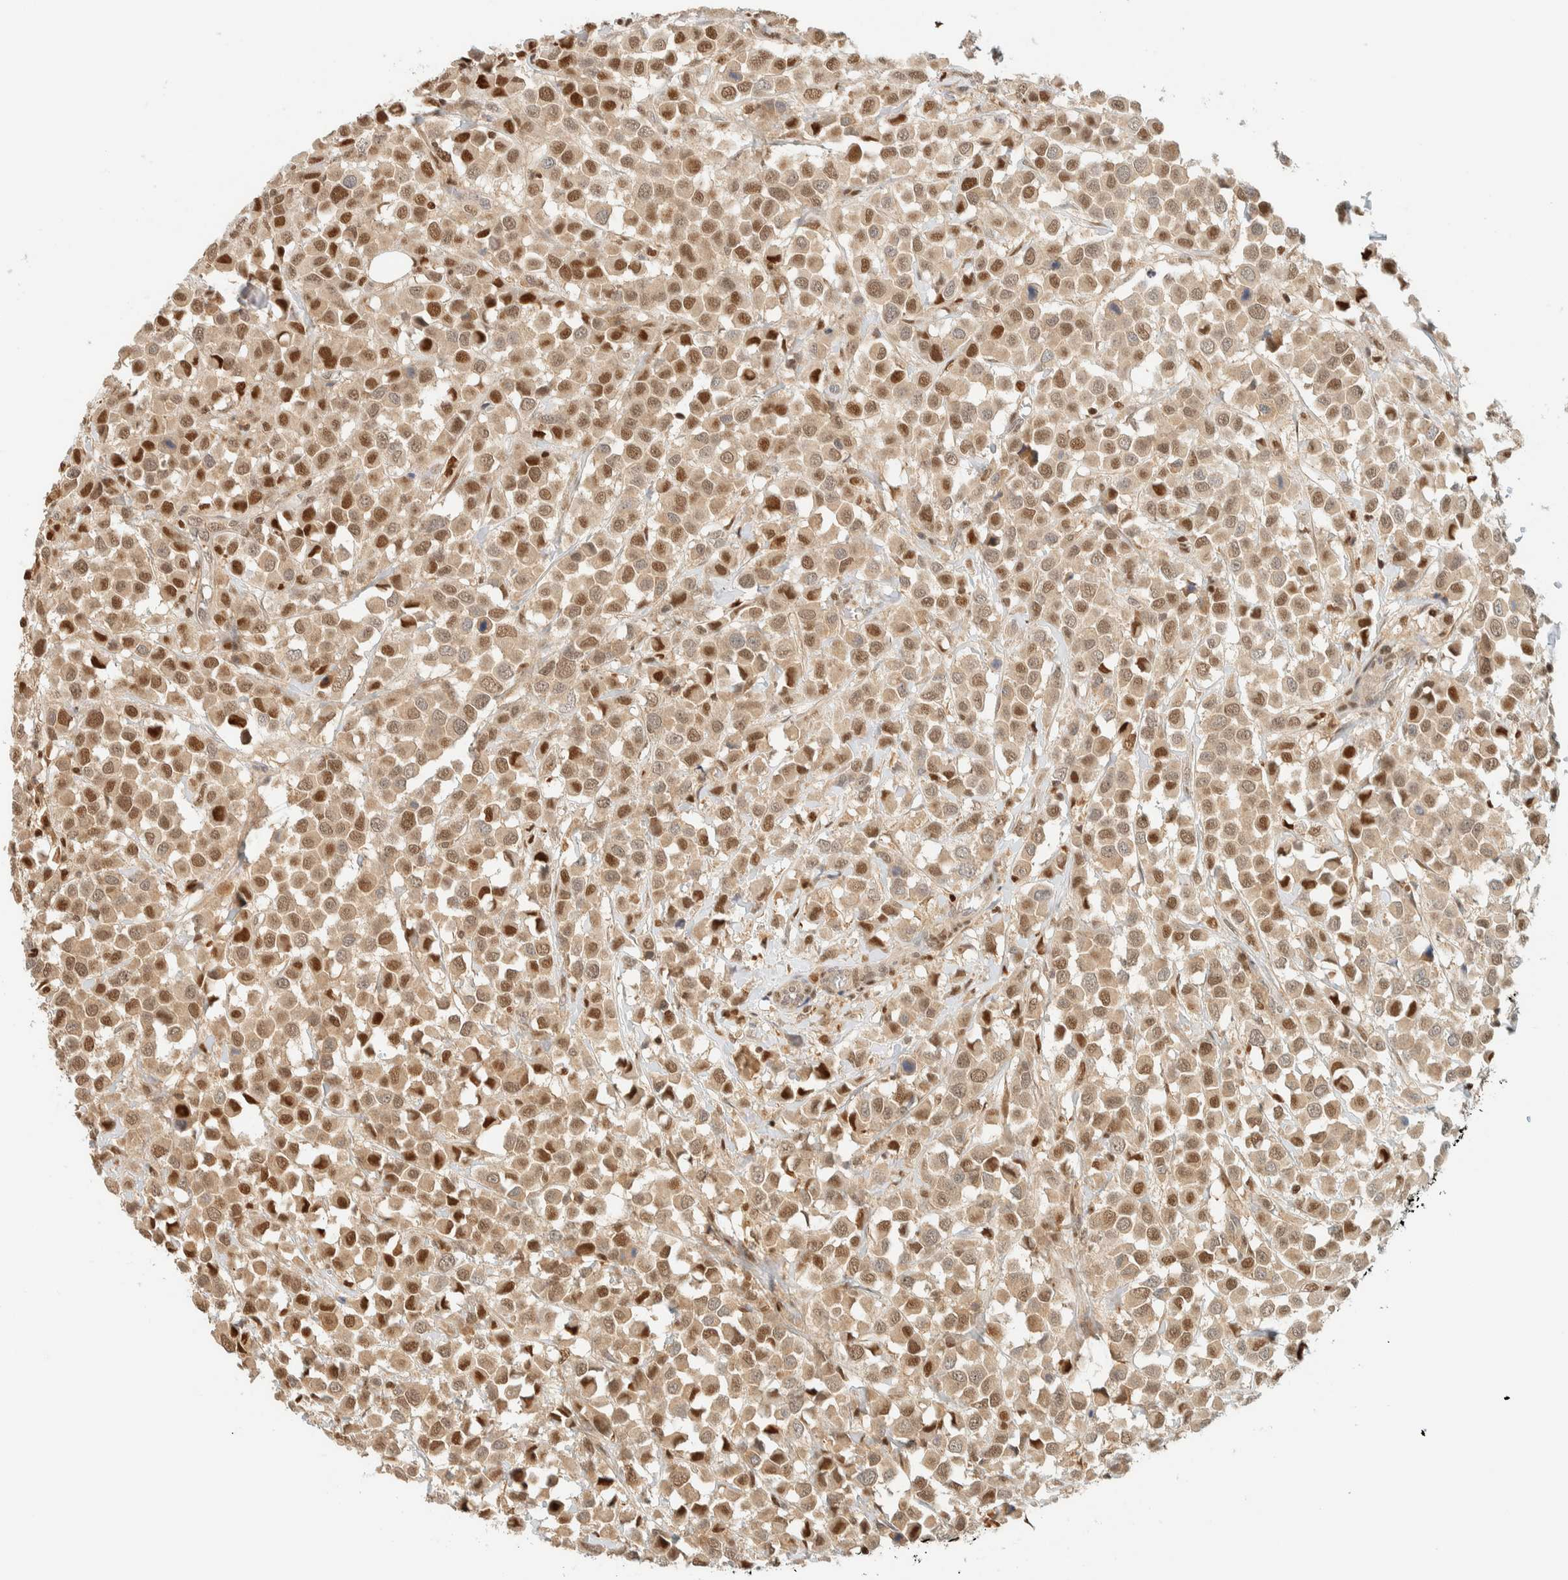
{"staining": {"intensity": "moderate", "quantity": ">75%", "location": "cytoplasmic/membranous,nuclear"}, "tissue": "breast cancer", "cell_type": "Tumor cells", "image_type": "cancer", "snomed": [{"axis": "morphology", "description": "Duct carcinoma"}, {"axis": "topography", "description": "Breast"}], "caption": "Breast cancer (invasive ductal carcinoma) tissue reveals moderate cytoplasmic/membranous and nuclear expression in about >75% of tumor cells, visualized by immunohistochemistry. (DAB (3,3'-diaminobenzidine) = brown stain, brightfield microscopy at high magnification).", "gene": "ZBTB37", "patient": {"sex": "female", "age": 61}}